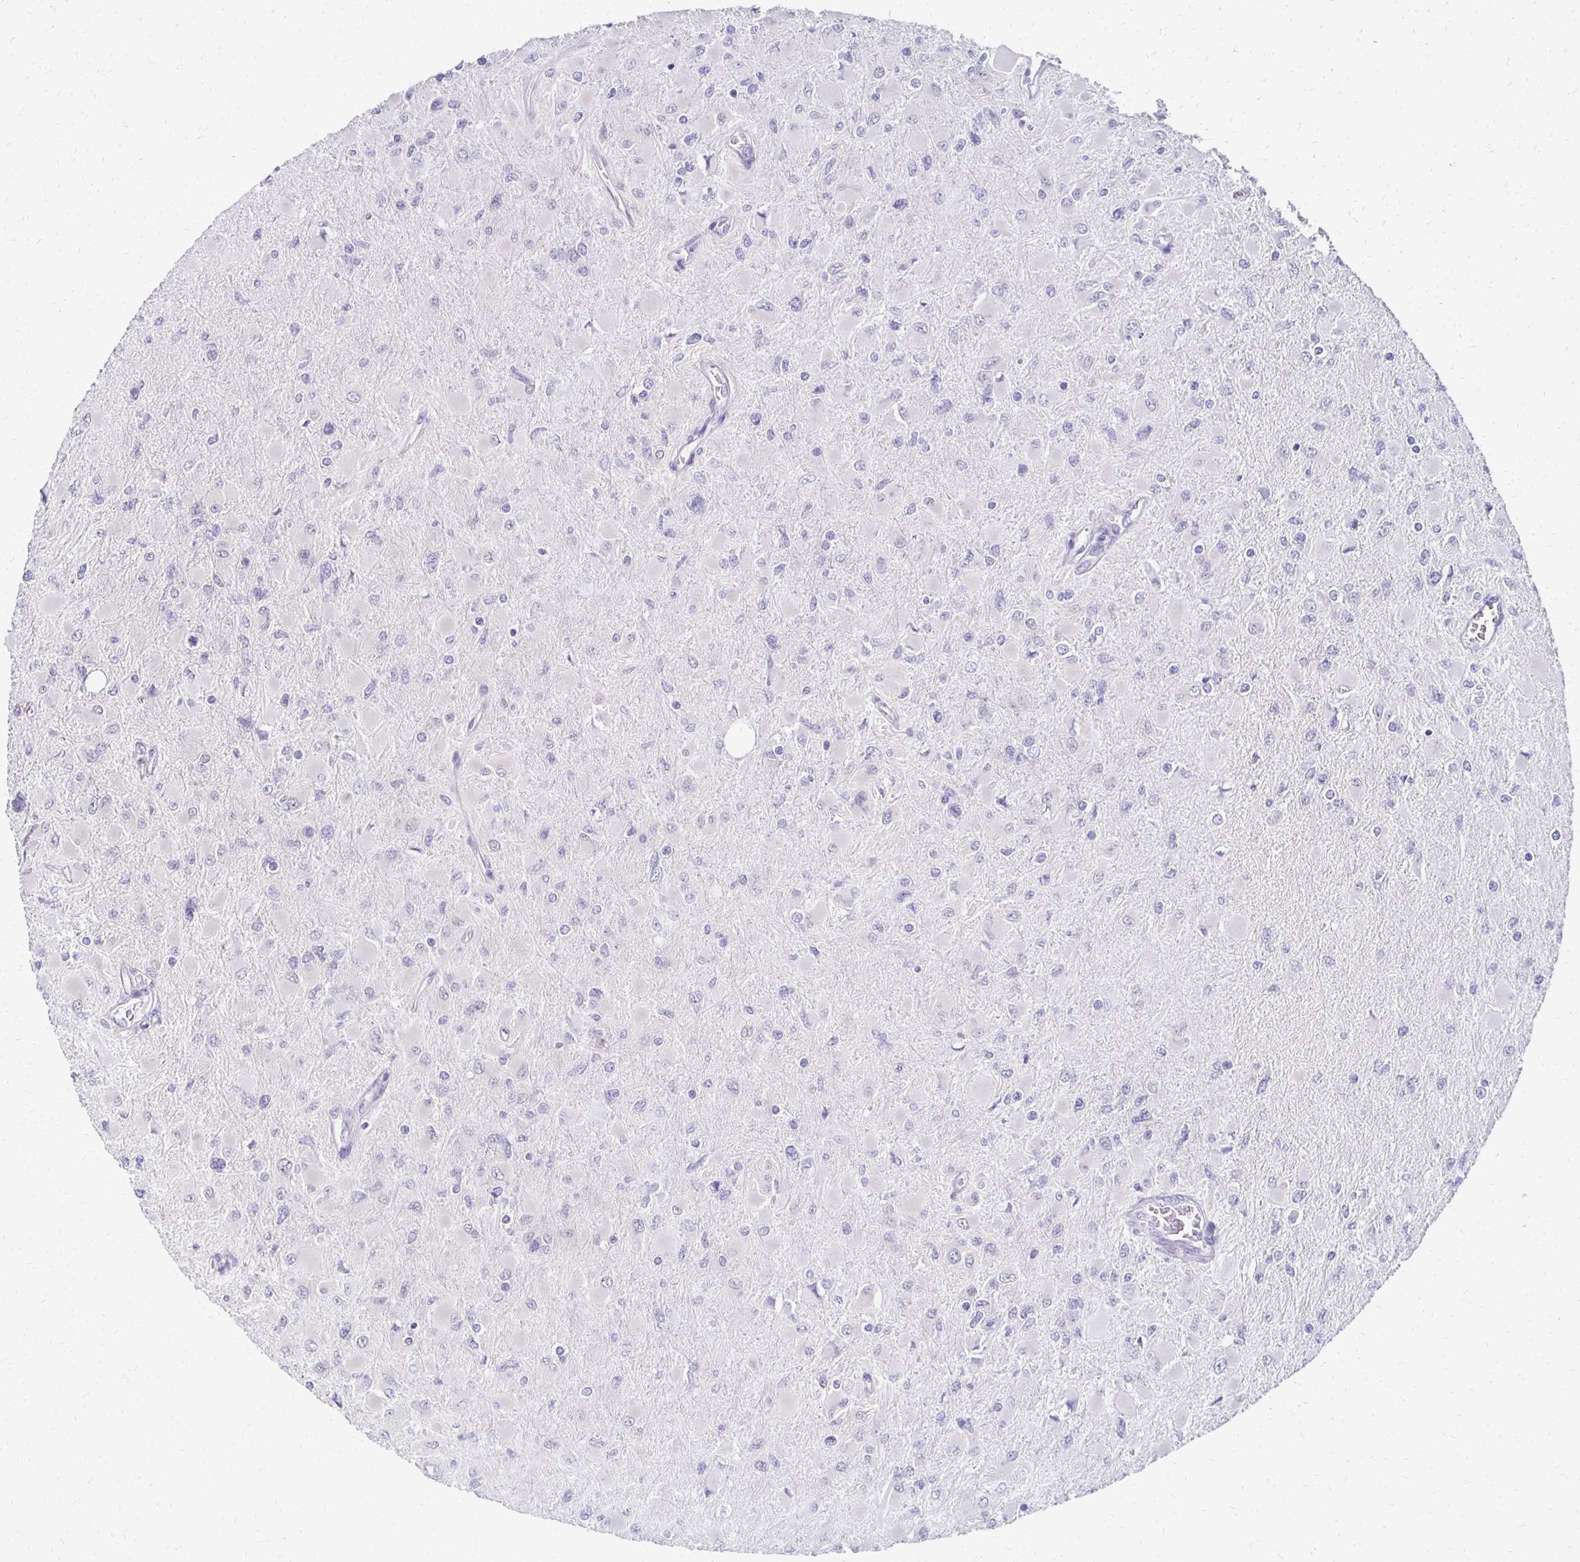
{"staining": {"intensity": "negative", "quantity": "none", "location": "none"}, "tissue": "glioma", "cell_type": "Tumor cells", "image_type": "cancer", "snomed": [{"axis": "morphology", "description": "Glioma, malignant, High grade"}, {"axis": "topography", "description": "Cerebral cortex"}], "caption": "An IHC histopathology image of glioma is shown. There is no staining in tumor cells of glioma.", "gene": "C1QTNF2", "patient": {"sex": "female", "age": 36}}